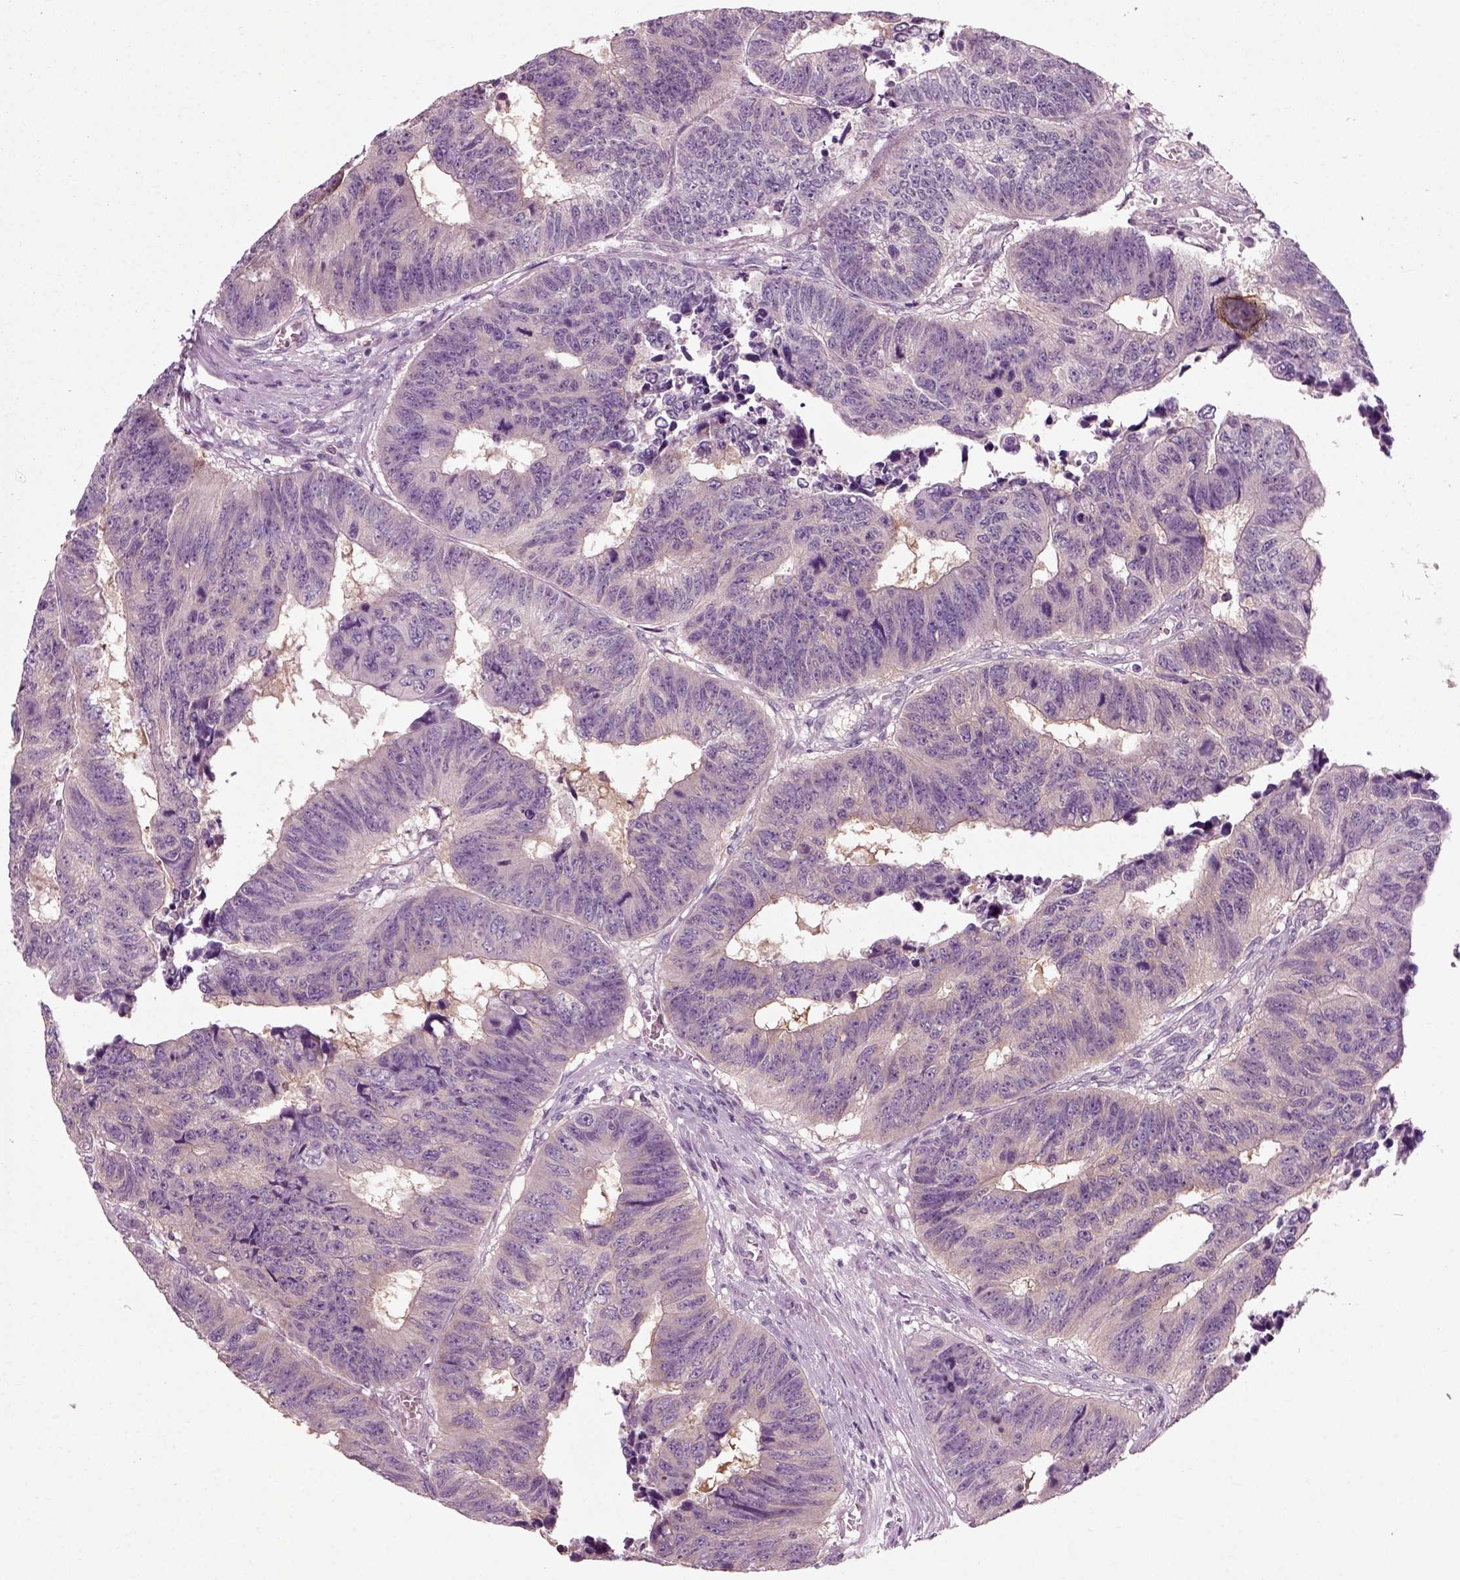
{"staining": {"intensity": "weak", "quantity": "<25%", "location": "cytoplasmic/membranous"}, "tissue": "colorectal cancer", "cell_type": "Tumor cells", "image_type": "cancer", "snomed": [{"axis": "morphology", "description": "Adenocarcinoma, NOS"}, {"axis": "topography", "description": "Rectum"}], "caption": "High magnification brightfield microscopy of colorectal cancer stained with DAB (3,3'-diaminobenzidine) (brown) and counterstained with hematoxylin (blue): tumor cells show no significant staining.", "gene": "RND2", "patient": {"sex": "female", "age": 85}}